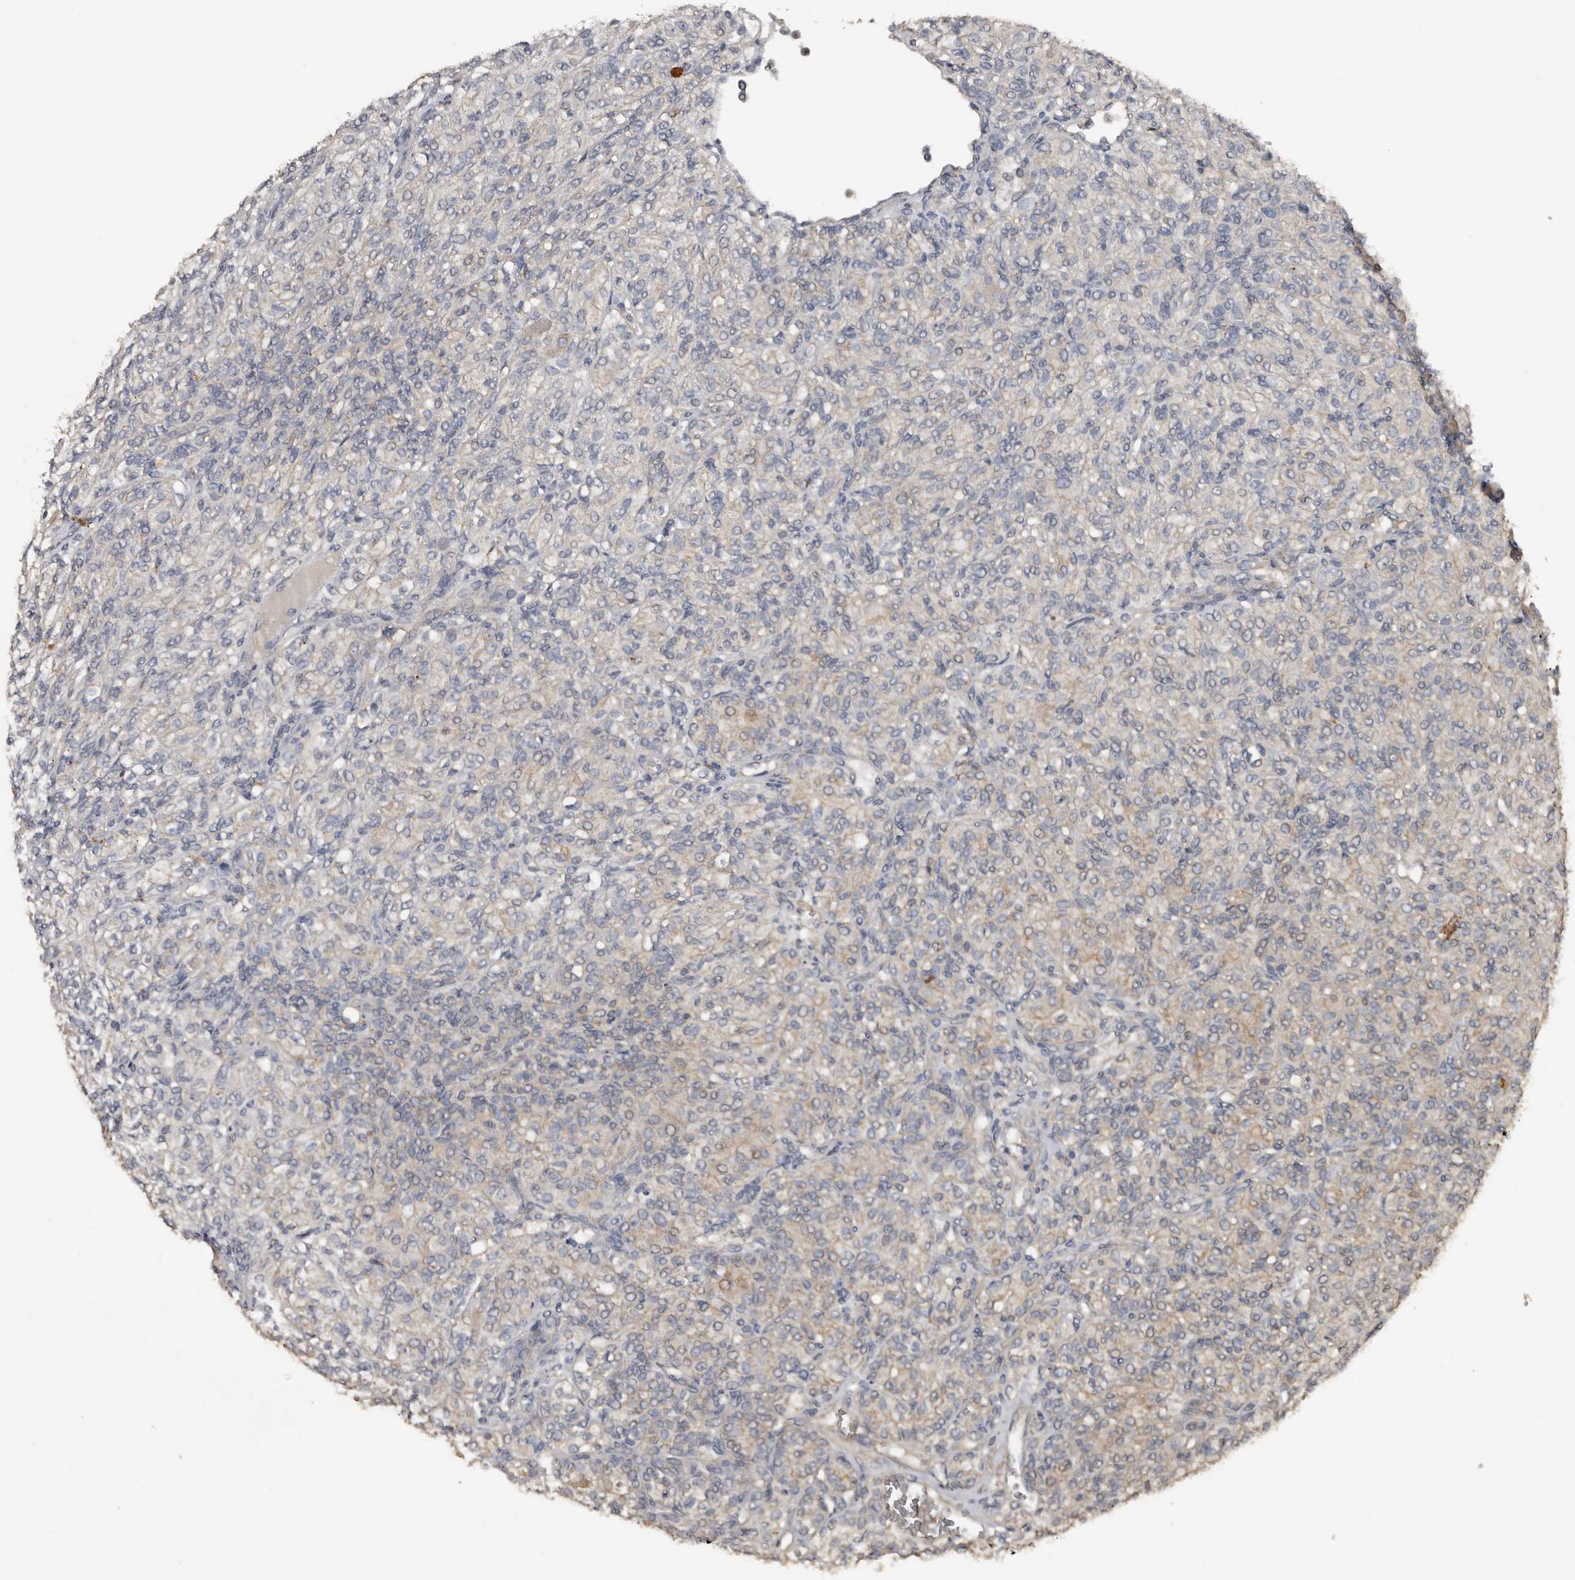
{"staining": {"intensity": "weak", "quantity": "<25%", "location": "cytoplasmic/membranous"}, "tissue": "renal cancer", "cell_type": "Tumor cells", "image_type": "cancer", "snomed": [{"axis": "morphology", "description": "Adenocarcinoma, NOS"}, {"axis": "topography", "description": "Kidney"}], "caption": "This is an immunohistochemistry (IHC) image of human renal adenocarcinoma. There is no expression in tumor cells.", "gene": "HYAL4", "patient": {"sex": "male", "age": 77}}